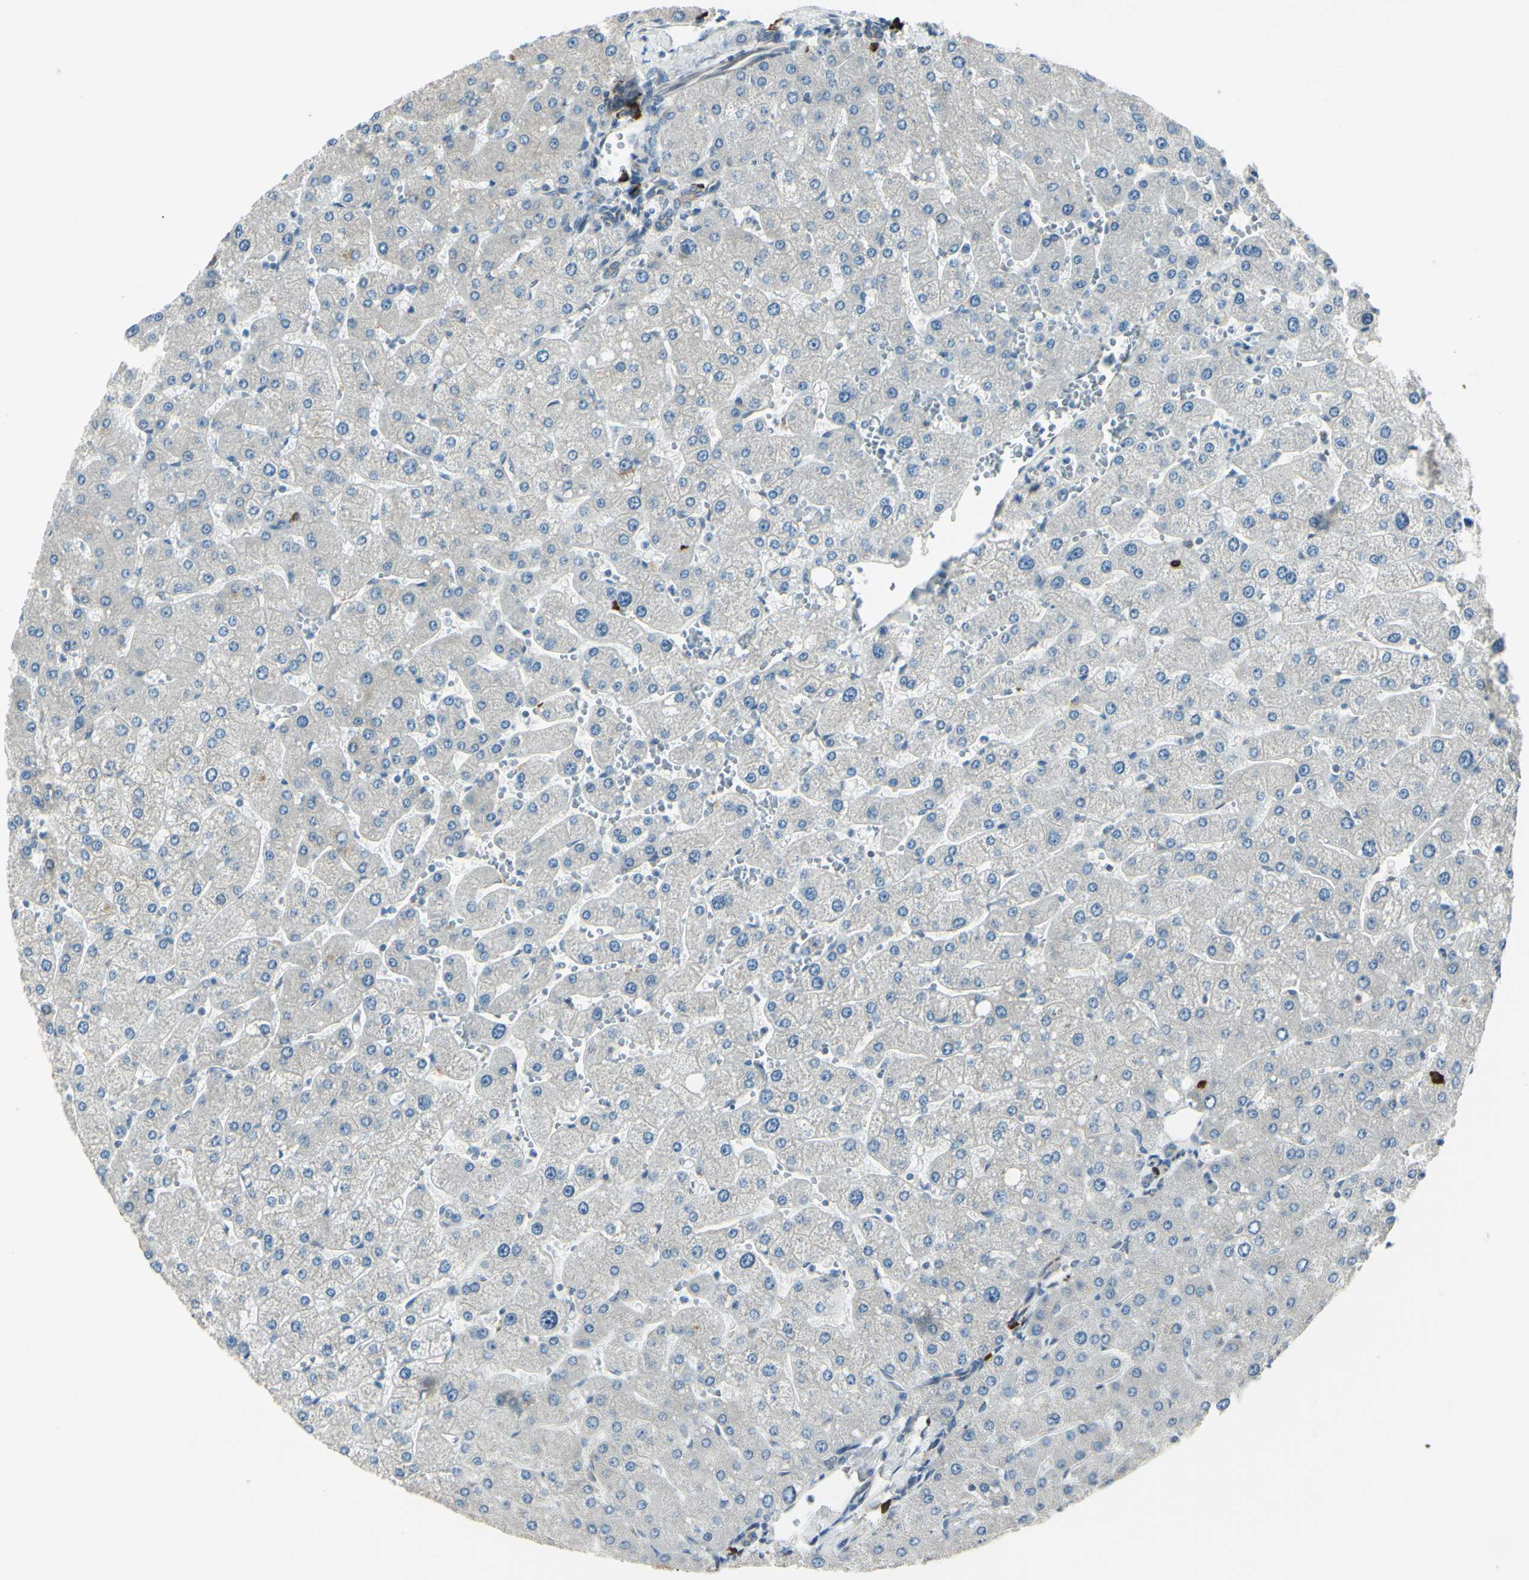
{"staining": {"intensity": "weak", "quantity": ">75%", "location": "cytoplasmic/membranous"}, "tissue": "liver", "cell_type": "Cholangiocytes", "image_type": "normal", "snomed": [{"axis": "morphology", "description": "Normal tissue, NOS"}, {"axis": "topography", "description": "Liver"}], "caption": "Immunohistochemical staining of unremarkable liver shows weak cytoplasmic/membranous protein staining in about >75% of cholangiocytes.", "gene": "SELENOS", "patient": {"sex": "male", "age": 55}}